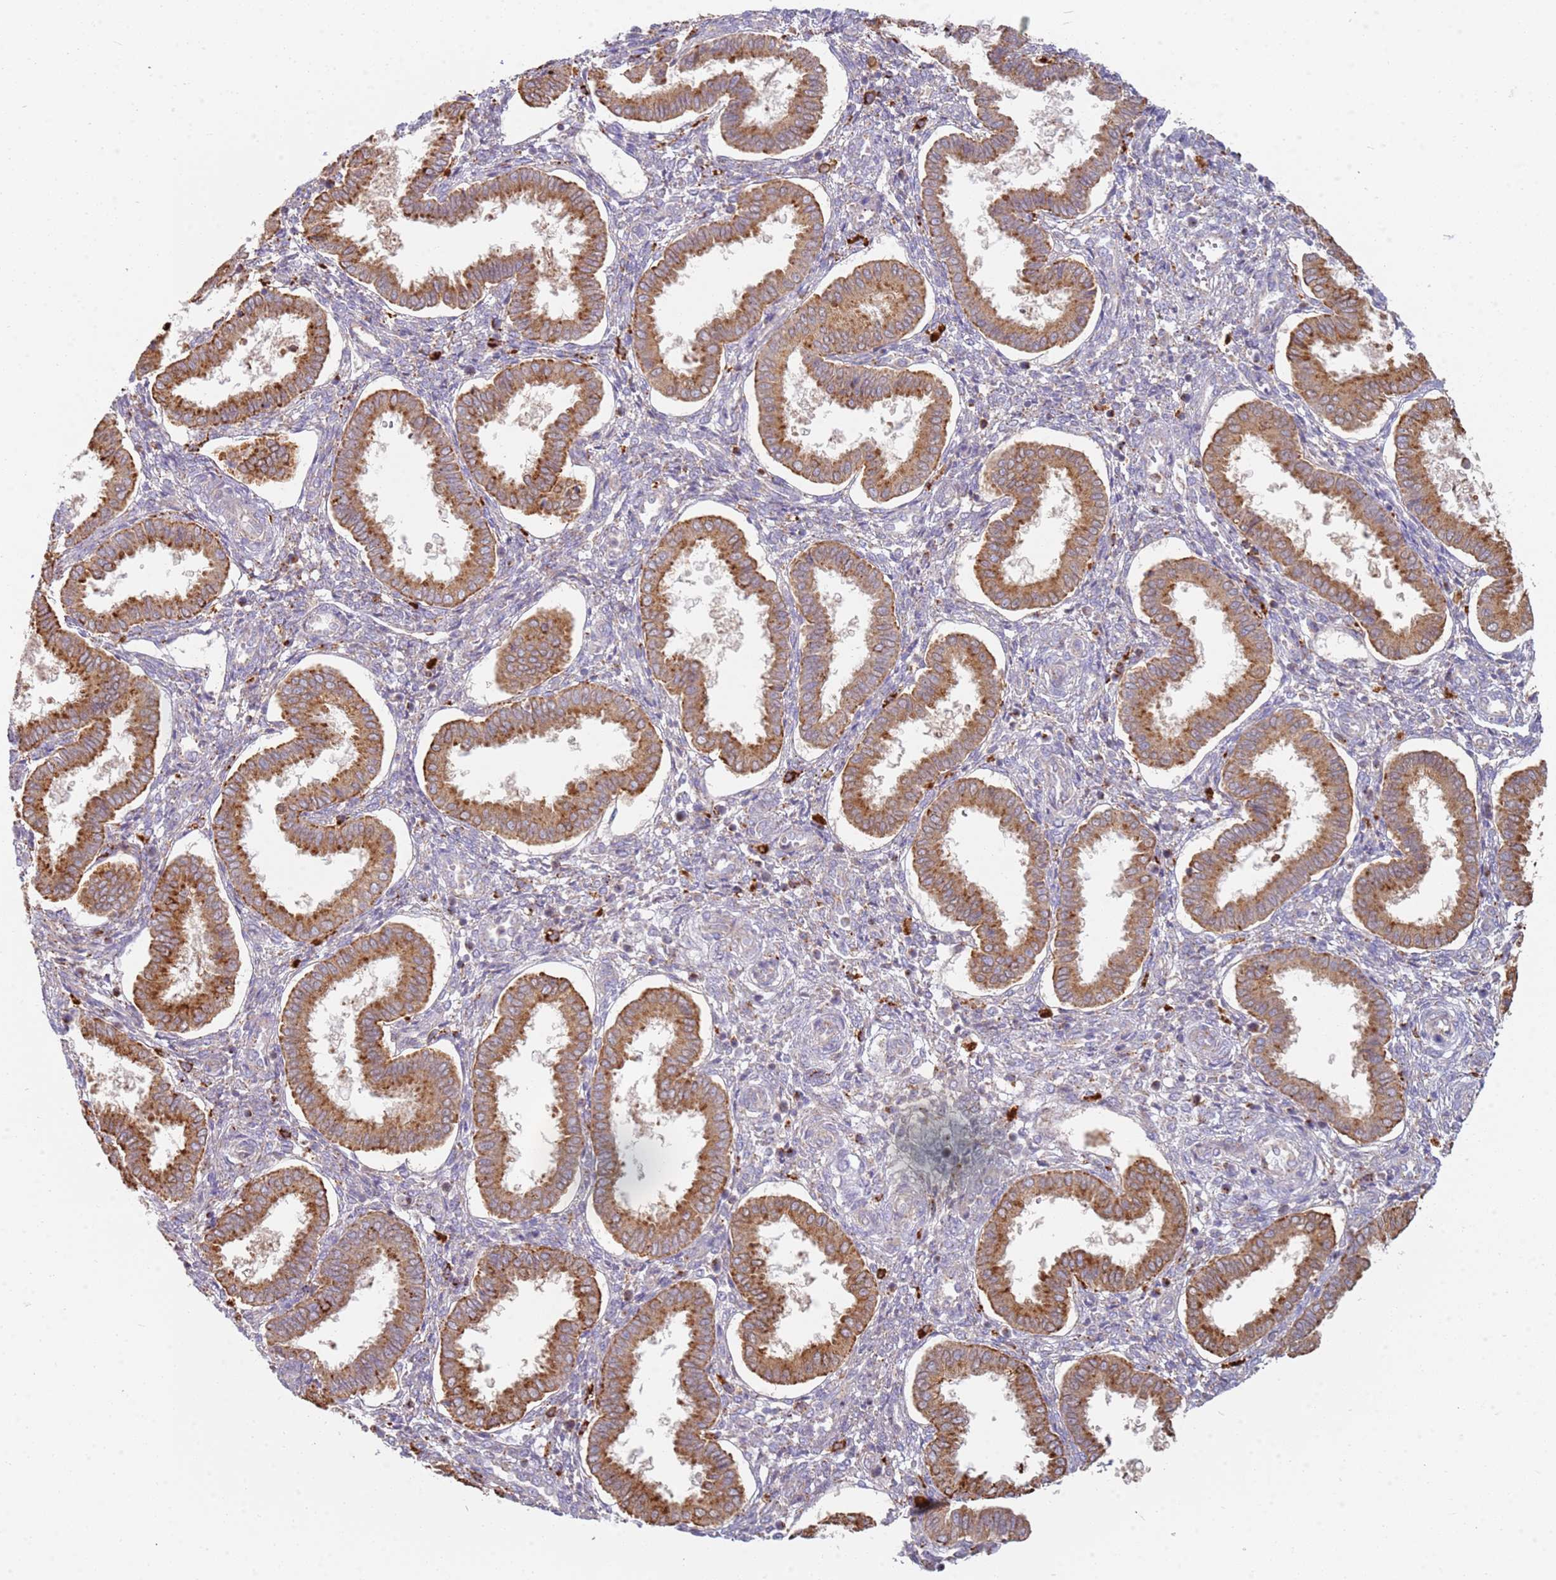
{"staining": {"intensity": "weak", "quantity": "<25%", "location": "cytoplasmic/membranous"}, "tissue": "endometrium", "cell_type": "Cells in endometrial stroma", "image_type": "normal", "snomed": [{"axis": "morphology", "description": "Normal tissue, NOS"}, {"axis": "topography", "description": "Endometrium"}], "caption": "The IHC image has no significant expression in cells in endometrial stroma of endometrium. Nuclei are stained in blue.", "gene": "TMEM229B", "patient": {"sex": "female", "age": 24}}